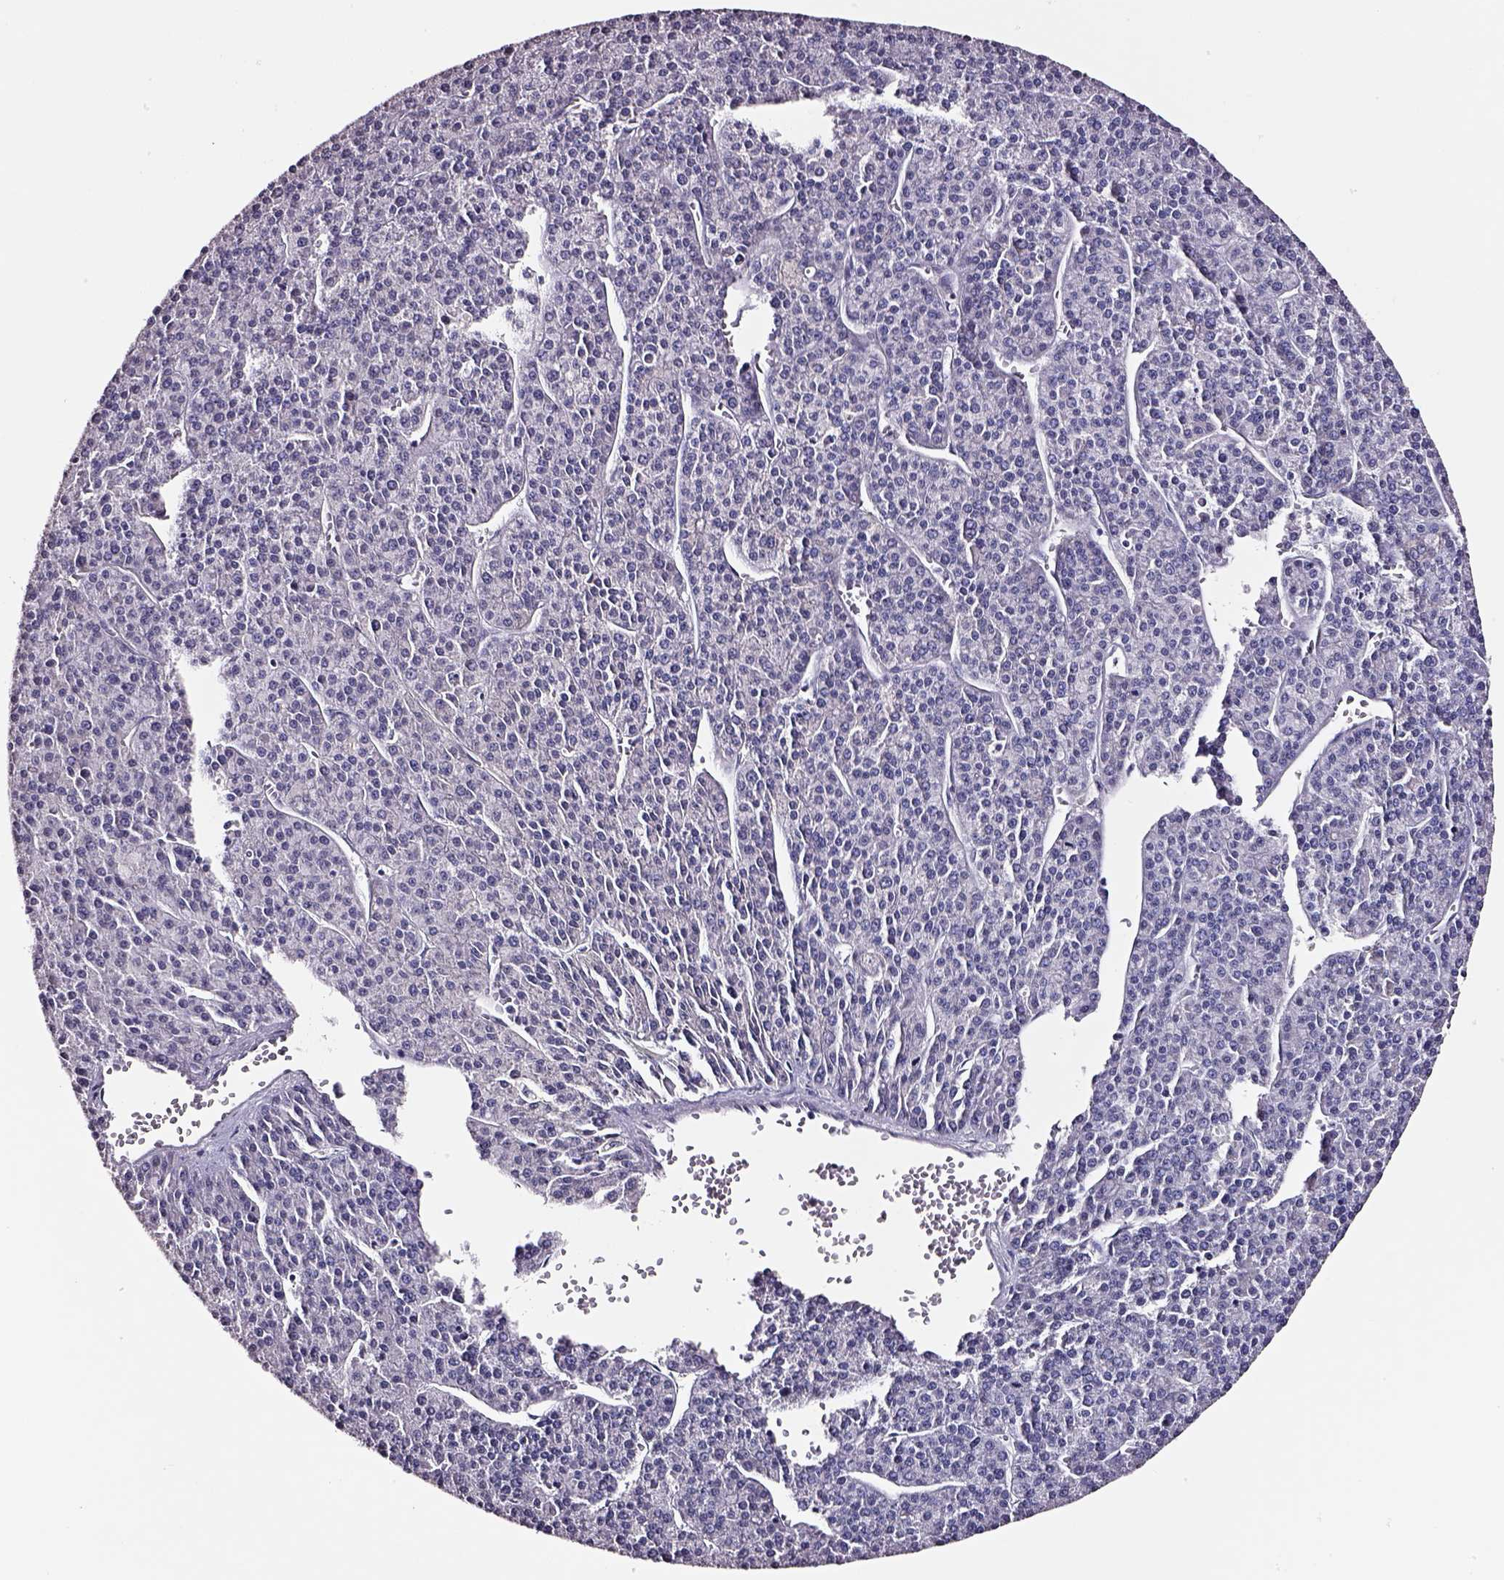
{"staining": {"intensity": "negative", "quantity": "none", "location": "none"}, "tissue": "liver cancer", "cell_type": "Tumor cells", "image_type": "cancer", "snomed": [{"axis": "morphology", "description": "Carcinoma, Hepatocellular, NOS"}, {"axis": "topography", "description": "Liver"}], "caption": "Immunohistochemistry of human liver cancer (hepatocellular carcinoma) reveals no positivity in tumor cells.", "gene": "SMIM17", "patient": {"sex": "female", "age": 58}}